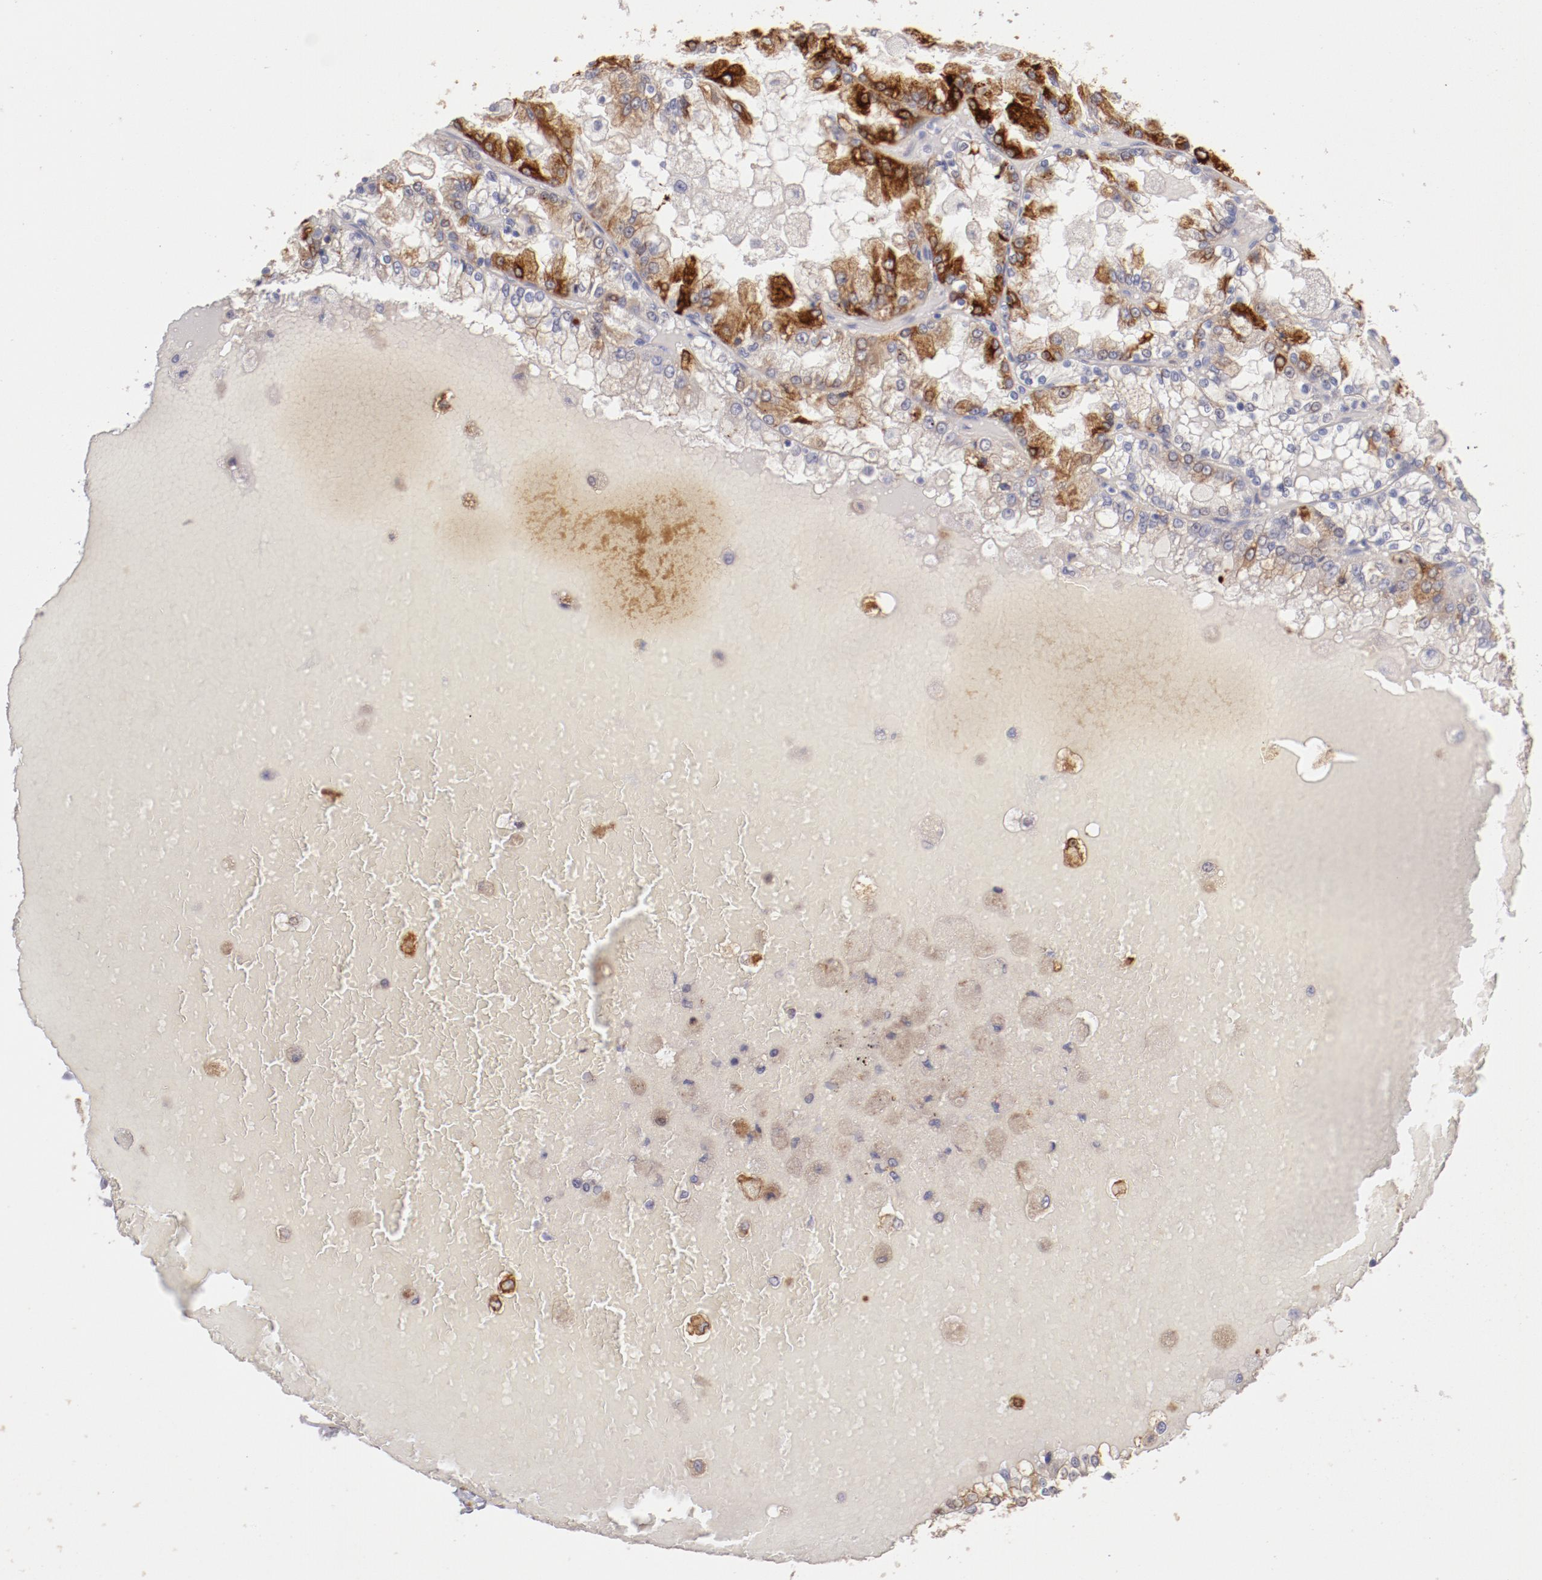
{"staining": {"intensity": "moderate", "quantity": "25%-75%", "location": "cytoplasmic/membranous"}, "tissue": "renal cancer", "cell_type": "Tumor cells", "image_type": "cancer", "snomed": [{"axis": "morphology", "description": "Adenocarcinoma, NOS"}, {"axis": "topography", "description": "Kidney"}], "caption": "Human renal adenocarcinoma stained with a protein marker demonstrates moderate staining in tumor cells.", "gene": "ENTPD5", "patient": {"sex": "female", "age": 56}}